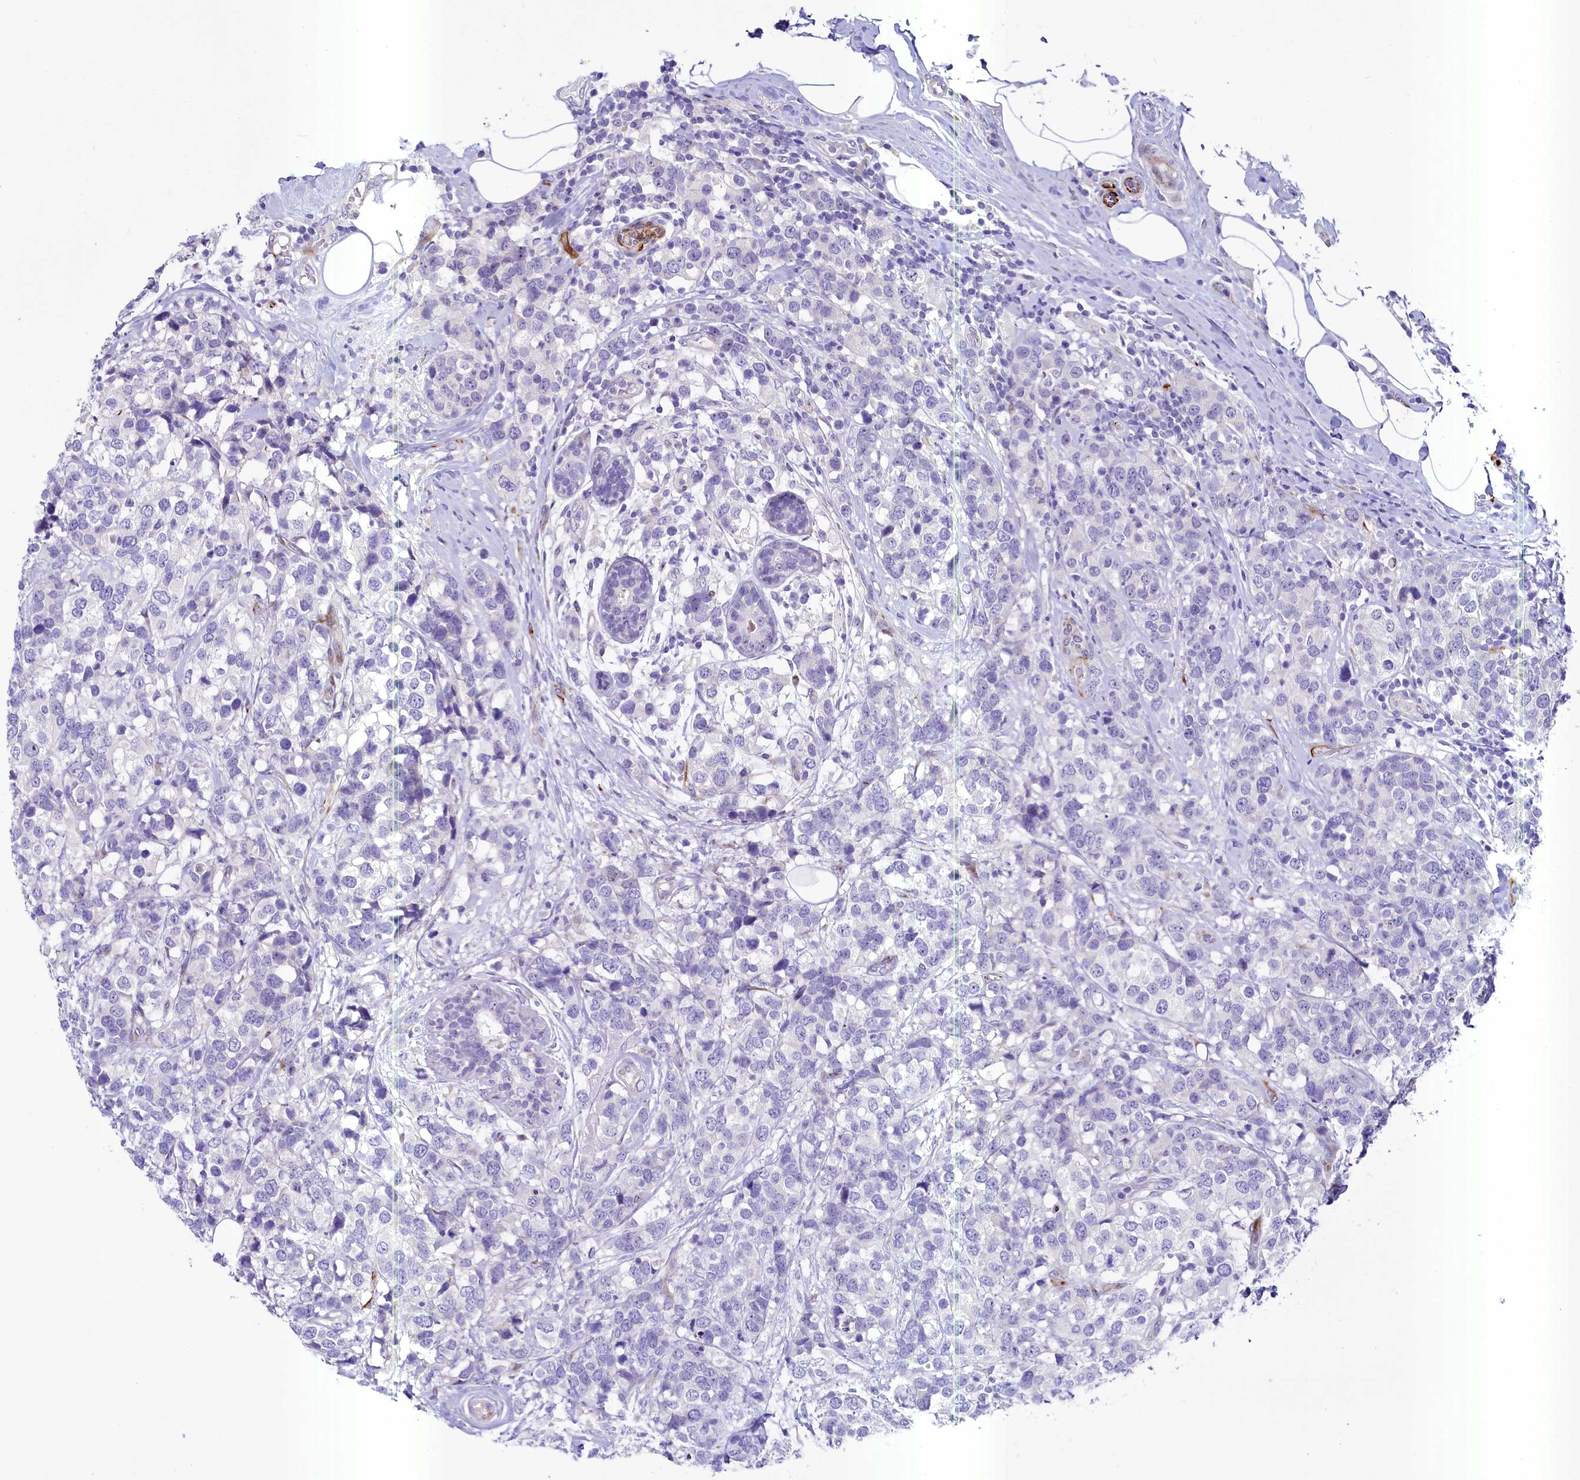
{"staining": {"intensity": "negative", "quantity": "none", "location": "none"}, "tissue": "breast cancer", "cell_type": "Tumor cells", "image_type": "cancer", "snomed": [{"axis": "morphology", "description": "Lobular carcinoma"}, {"axis": "topography", "description": "Breast"}], "caption": "The IHC photomicrograph has no significant positivity in tumor cells of lobular carcinoma (breast) tissue.", "gene": "SH3TC2", "patient": {"sex": "female", "age": 59}}